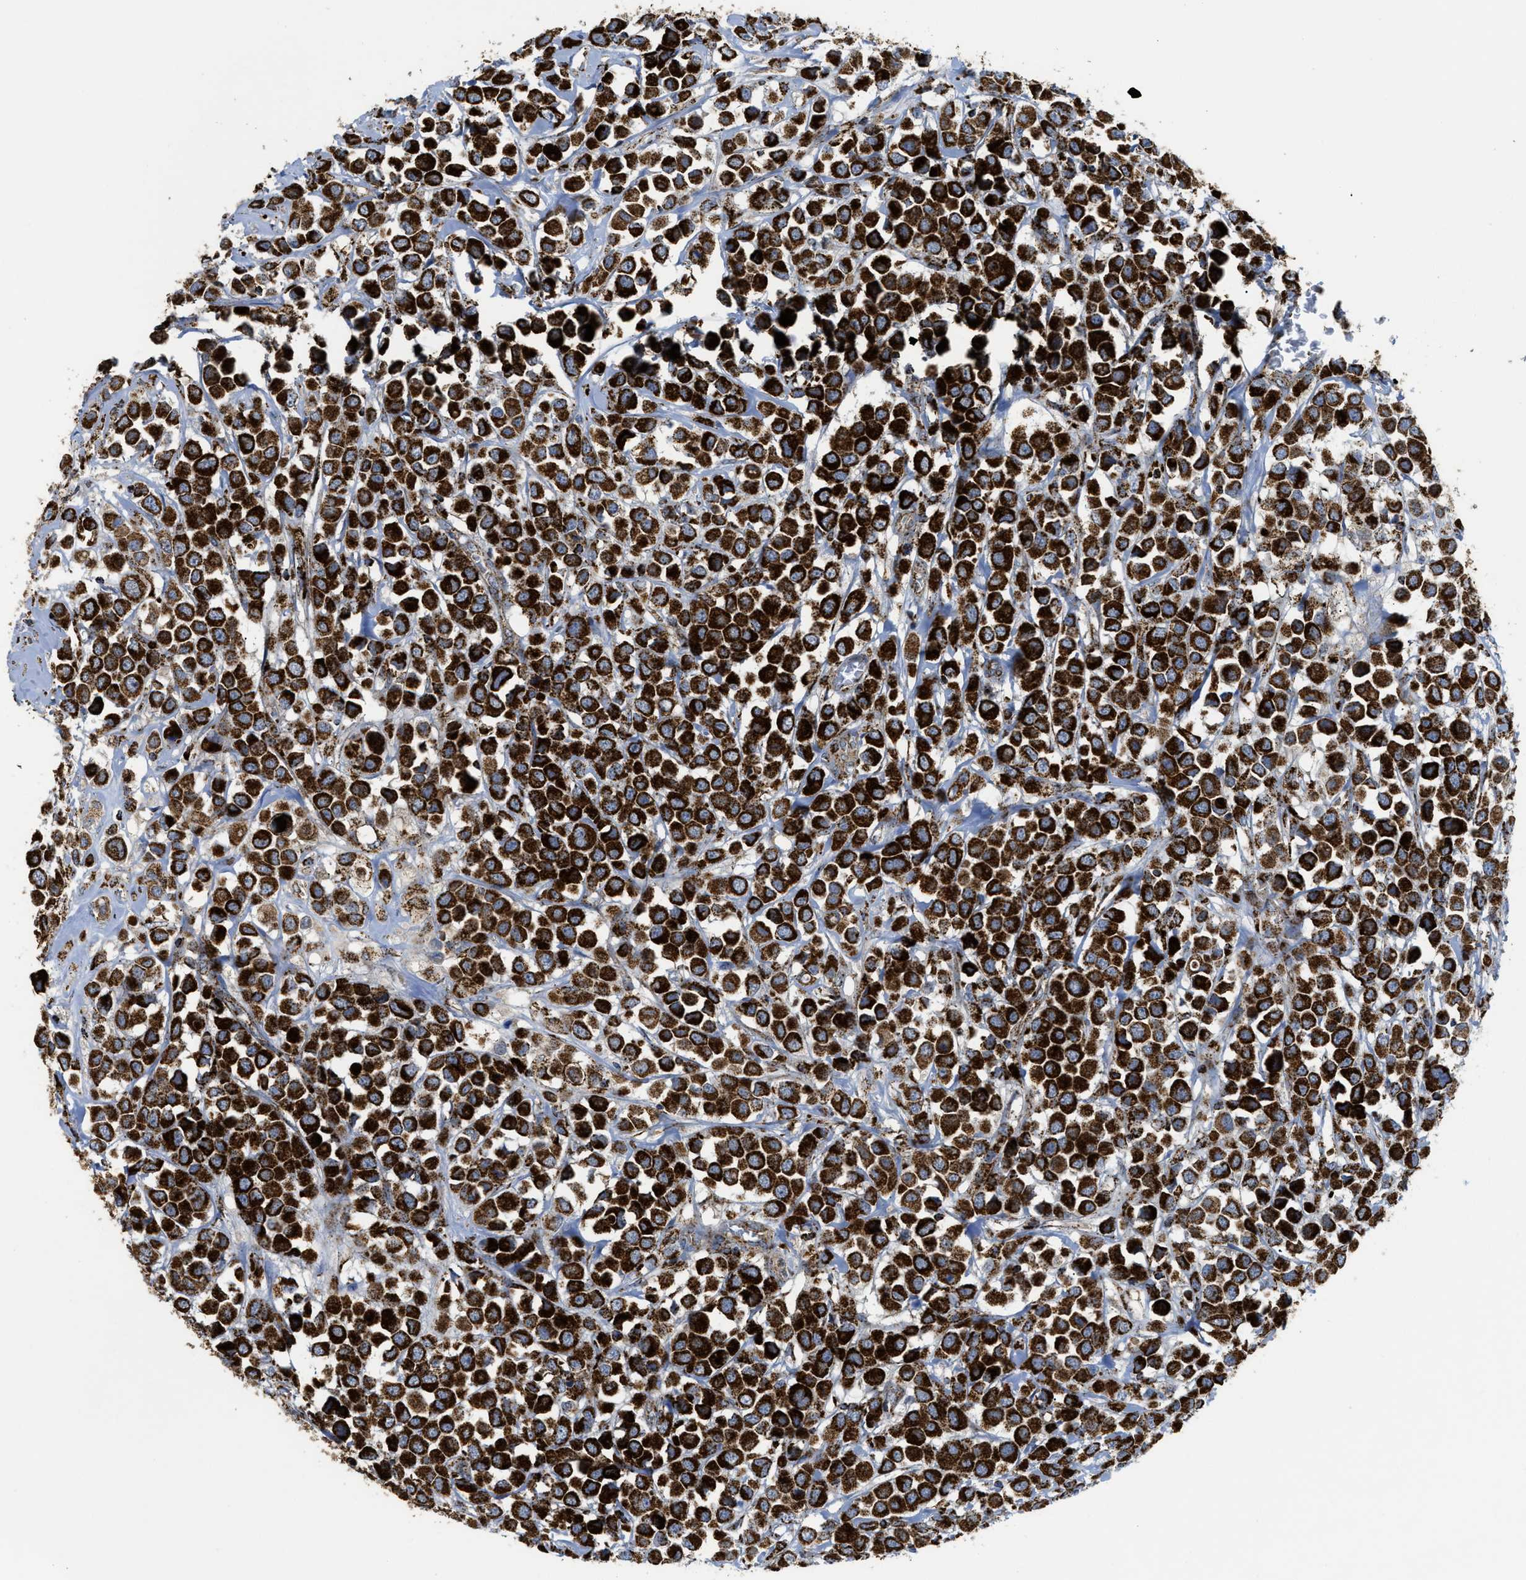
{"staining": {"intensity": "strong", "quantity": ">75%", "location": "cytoplasmic/membranous"}, "tissue": "breast cancer", "cell_type": "Tumor cells", "image_type": "cancer", "snomed": [{"axis": "morphology", "description": "Duct carcinoma"}, {"axis": "topography", "description": "Breast"}], "caption": "Strong cytoplasmic/membranous expression for a protein is seen in approximately >75% of tumor cells of breast cancer using immunohistochemistry.", "gene": "SQOR", "patient": {"sex": "female", "age": 61}}